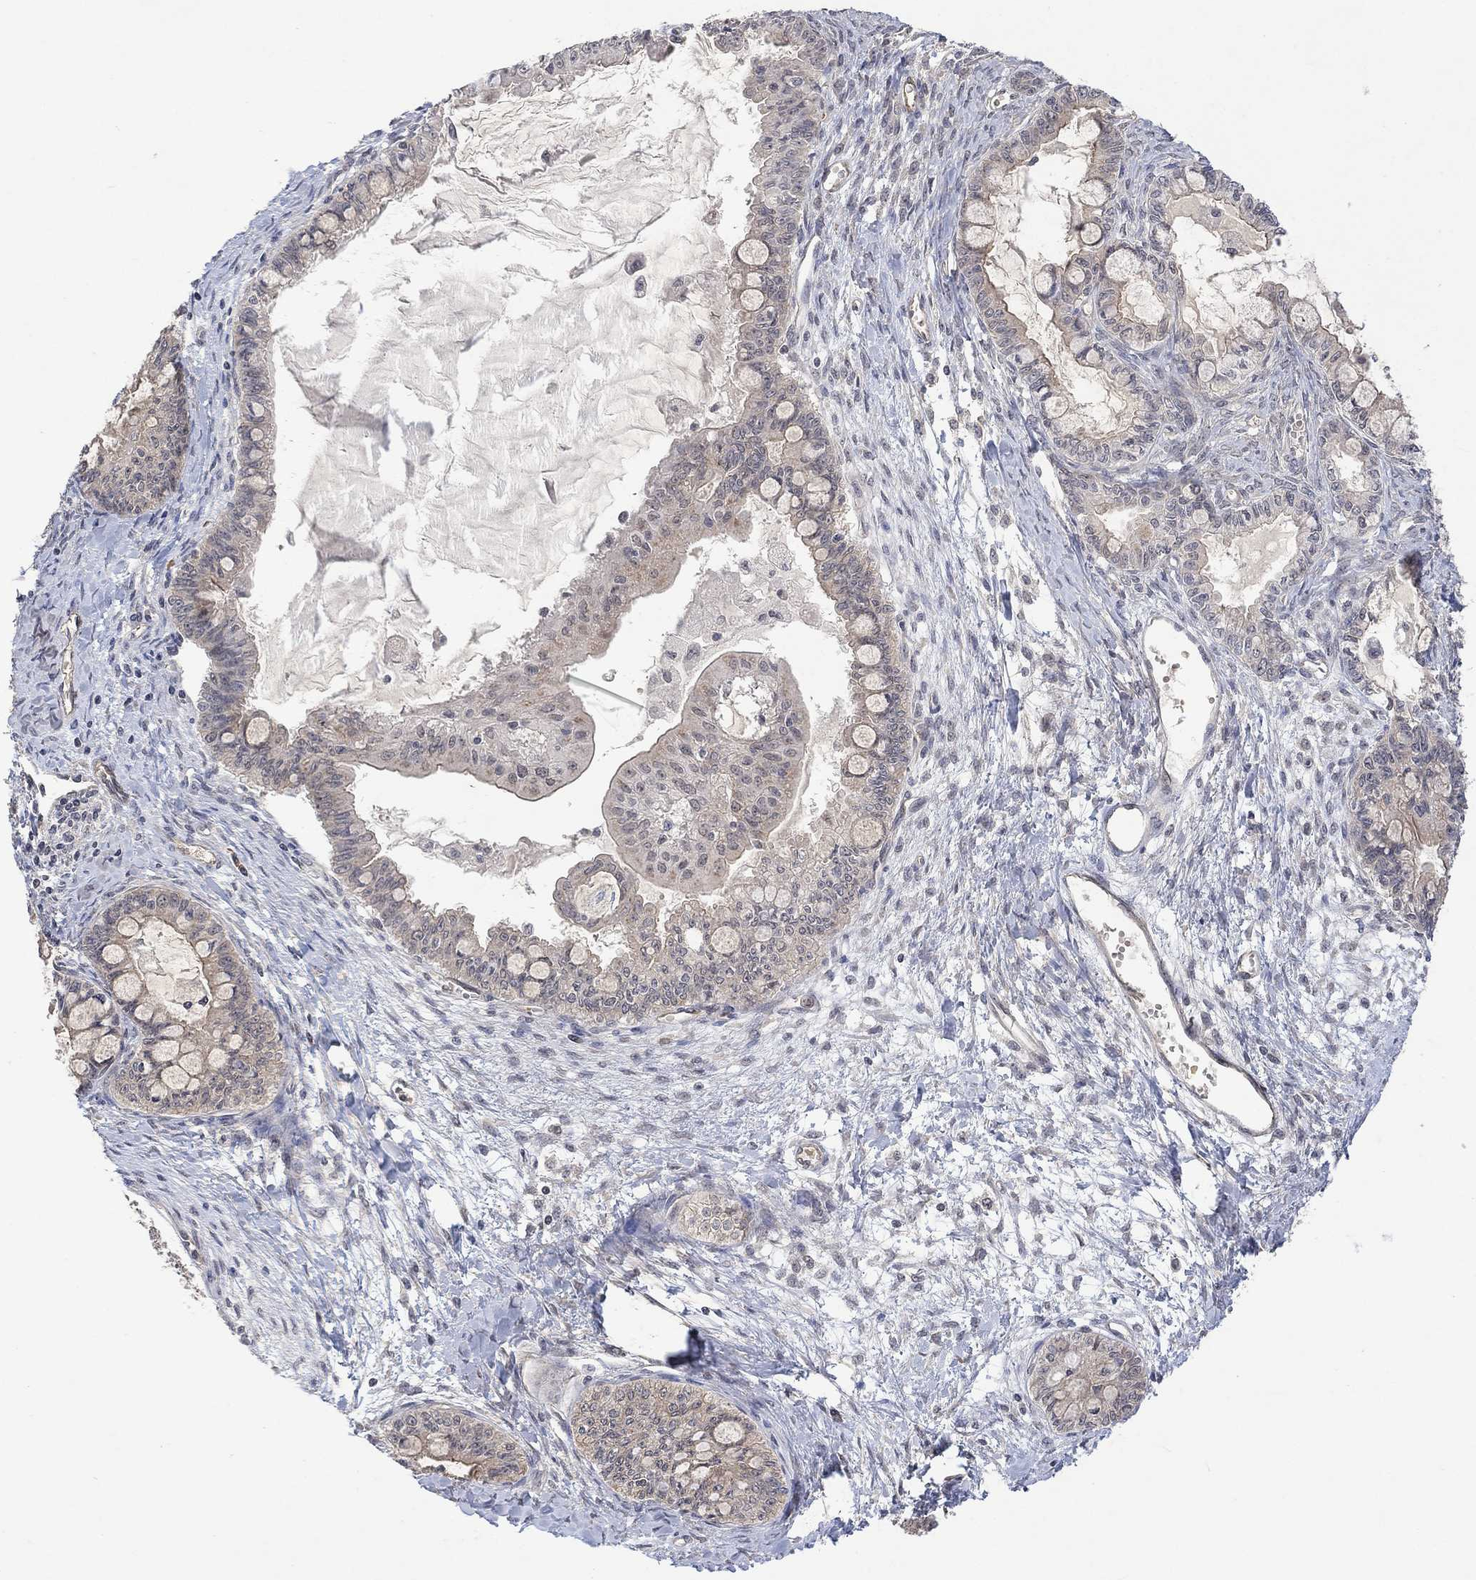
{"staining": {"intensity": "weak", "quantity": "25%-75%", "location": "cytoplasmic/membranous"}, "tissue": "ovarian cancer", "cell_type": "Tumor cells", "image_type": "cancer", "snomed": [{"axis": "morphology", "description": "Cystadenocarcinoma, mucinous, NOS"}, {"axis": "topography", "description": "Ovary"}], "caption": "Protein analysis of ovarian cancer (mucinous cystadenocarcinoma) tissue exhibits weak cytoplasmic/membranous expression in approximately 25%-75% of tumor cells.", "gene": "GRIN2D", "patient": {"sex": "female", "age": 63}}